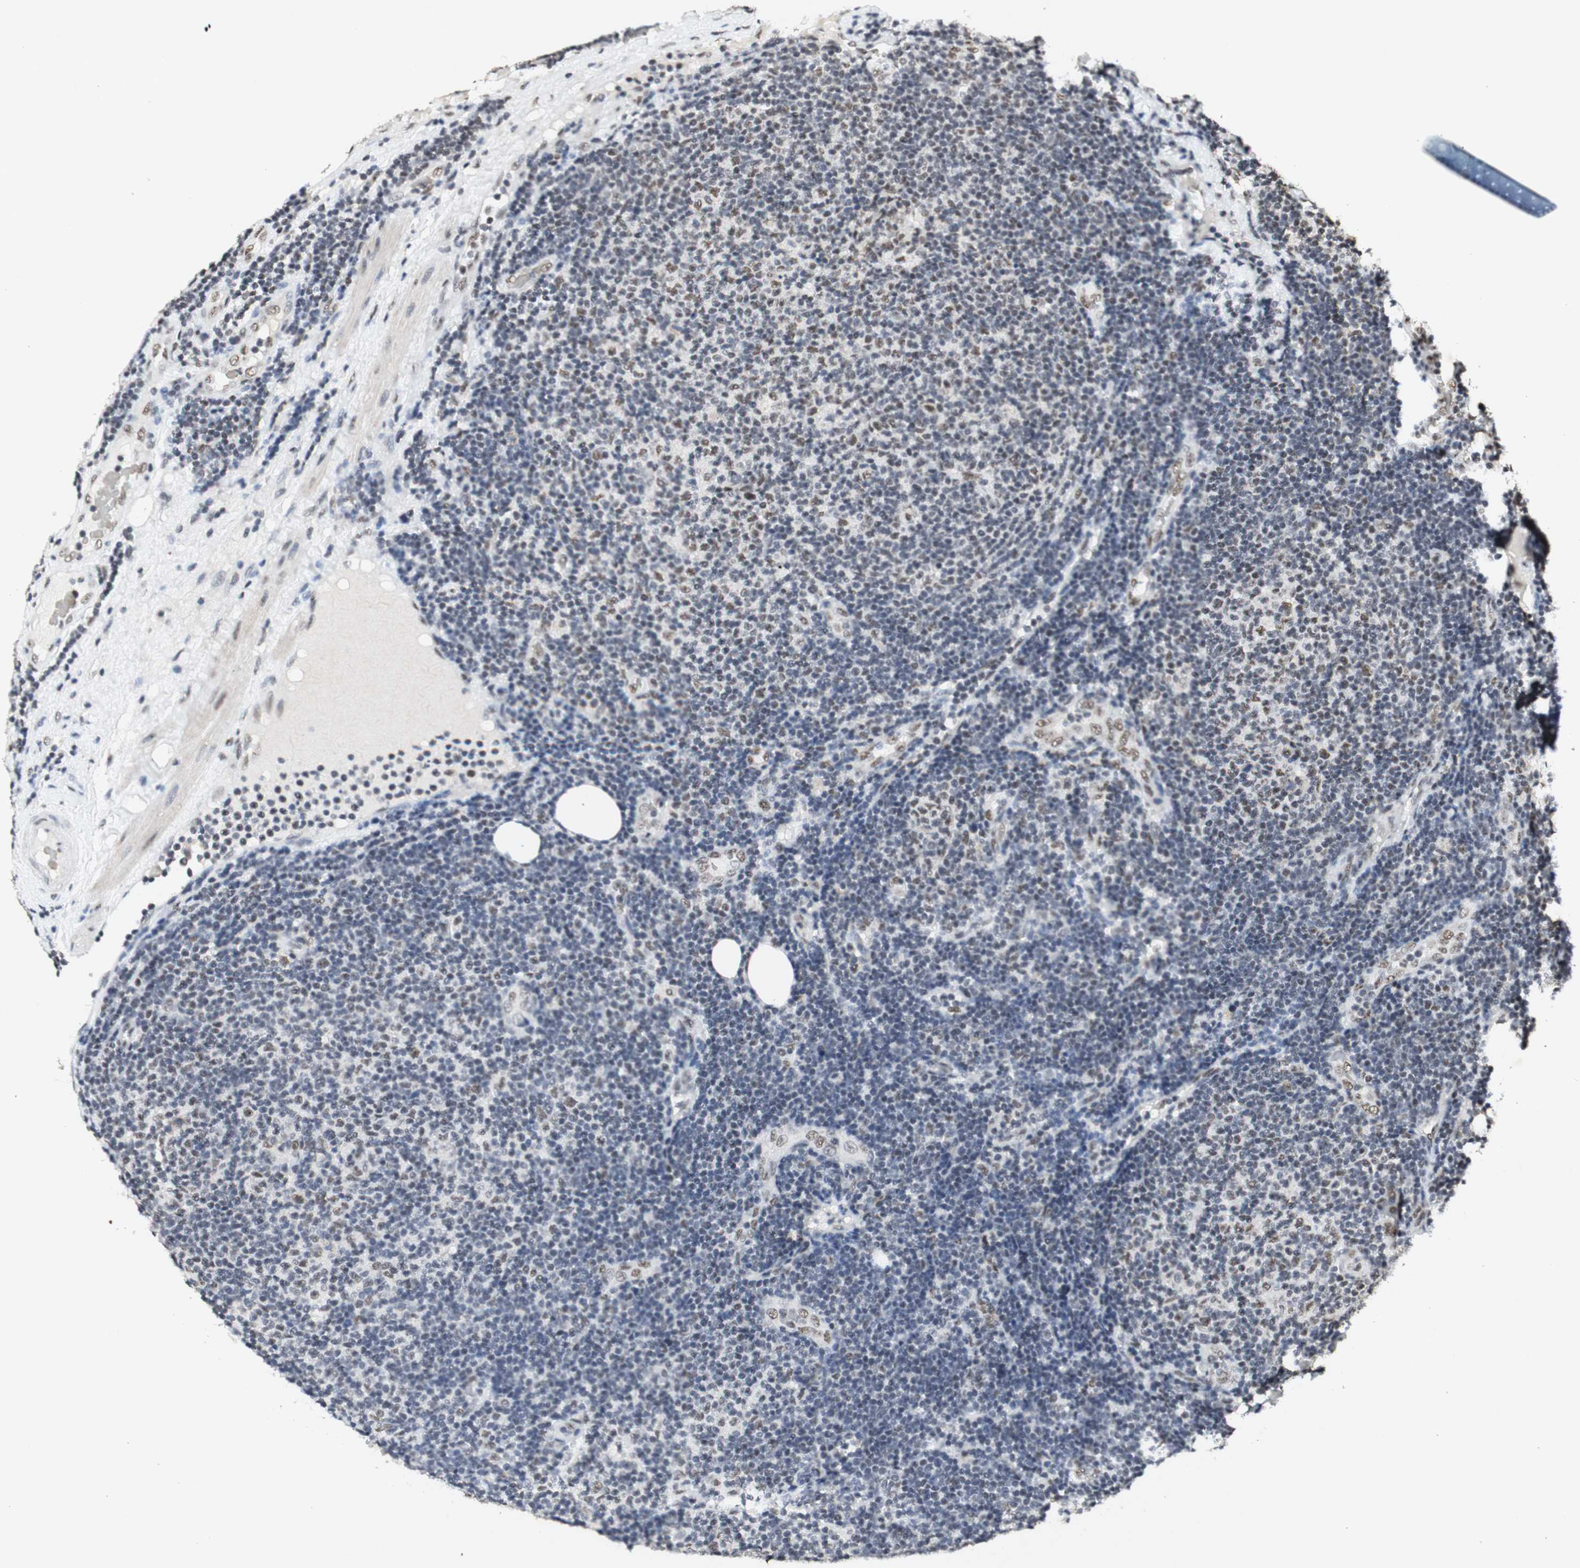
{"staining": {"intensity": "weak", "quantity": "<25%", "location": "nuclear"}, "tissue": "lymphoma", "cell_type": "Tumor cells", "image_type": "cancer", "snomed": [{"axis": "morphology", "description": "Malignant lymphoma, non-Hodgkin's type, Low grade"}, {"axis": "topography", "description": "Lymph node"}], "caption": "This is an immunohistochemistry (IHC) micrograph of human lymphoma. There is no expression in tumor cells.", "gene": "SNRPB", "patient": {"sex": "male", "age": 83}}